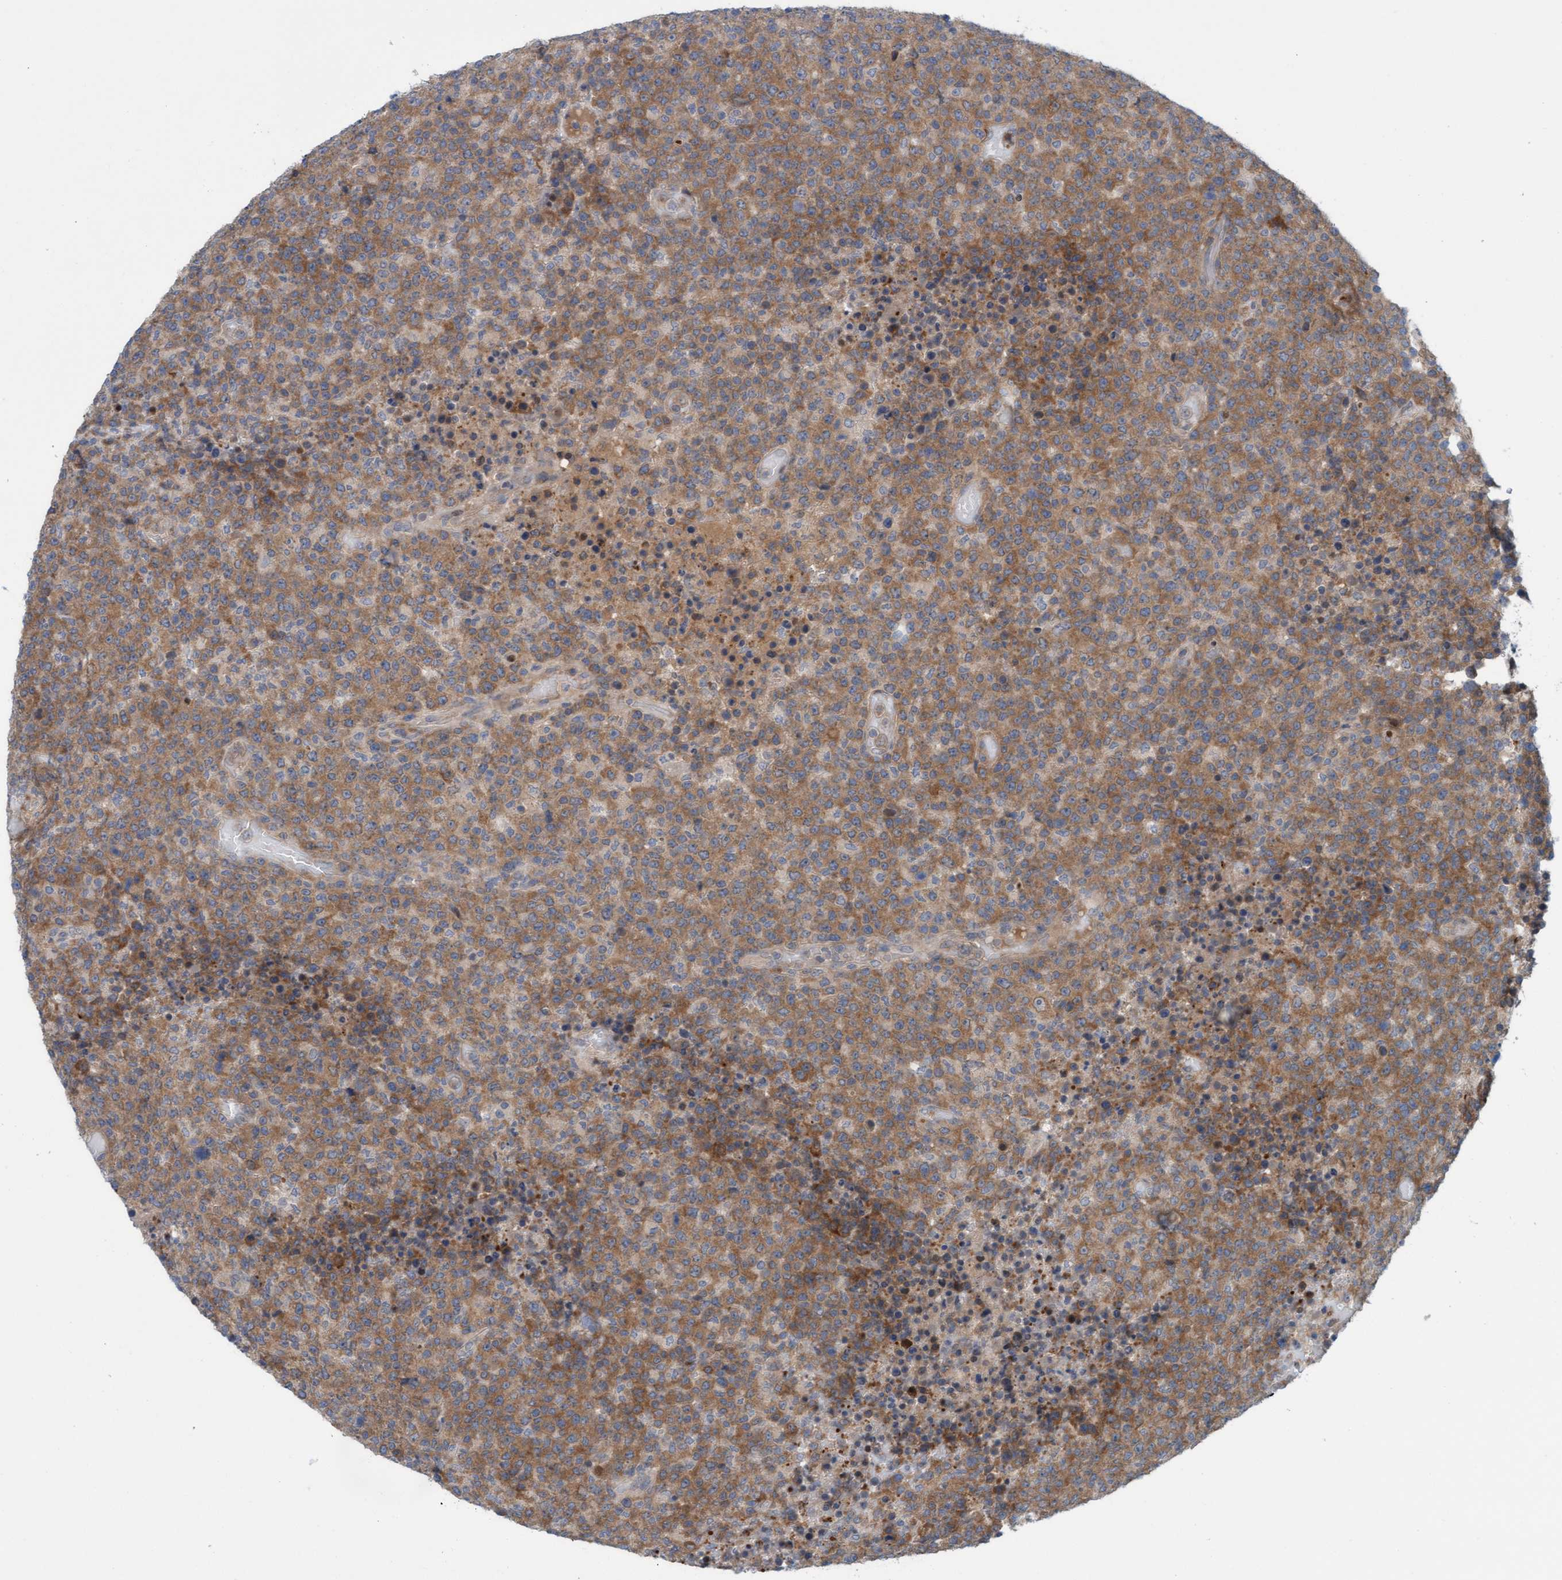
{"staining": {"intensity": "moderate", "quantity": ">75%", "location": "cytoplasmic/membranous"}, "tissue": "lymphoma", "cell_type": "Tumor cells", "image_type": "cancer", "snomed": [{"axis": "morphology", "description": "Malignant lymphoma, non-Hodgkin's type, High grade"}, {"axis": "topography", "description": "Lymph node"}], "caption": "Moderate cytoplasmic/membranous staining for a protein is present in approximately >75% of tumor cells of high-grade malignant lymphoma, non-Hodgkin's type using immunohistochemistry.", "gene": "KLHL25", "patient": {"sex": "male", "age": 13}}